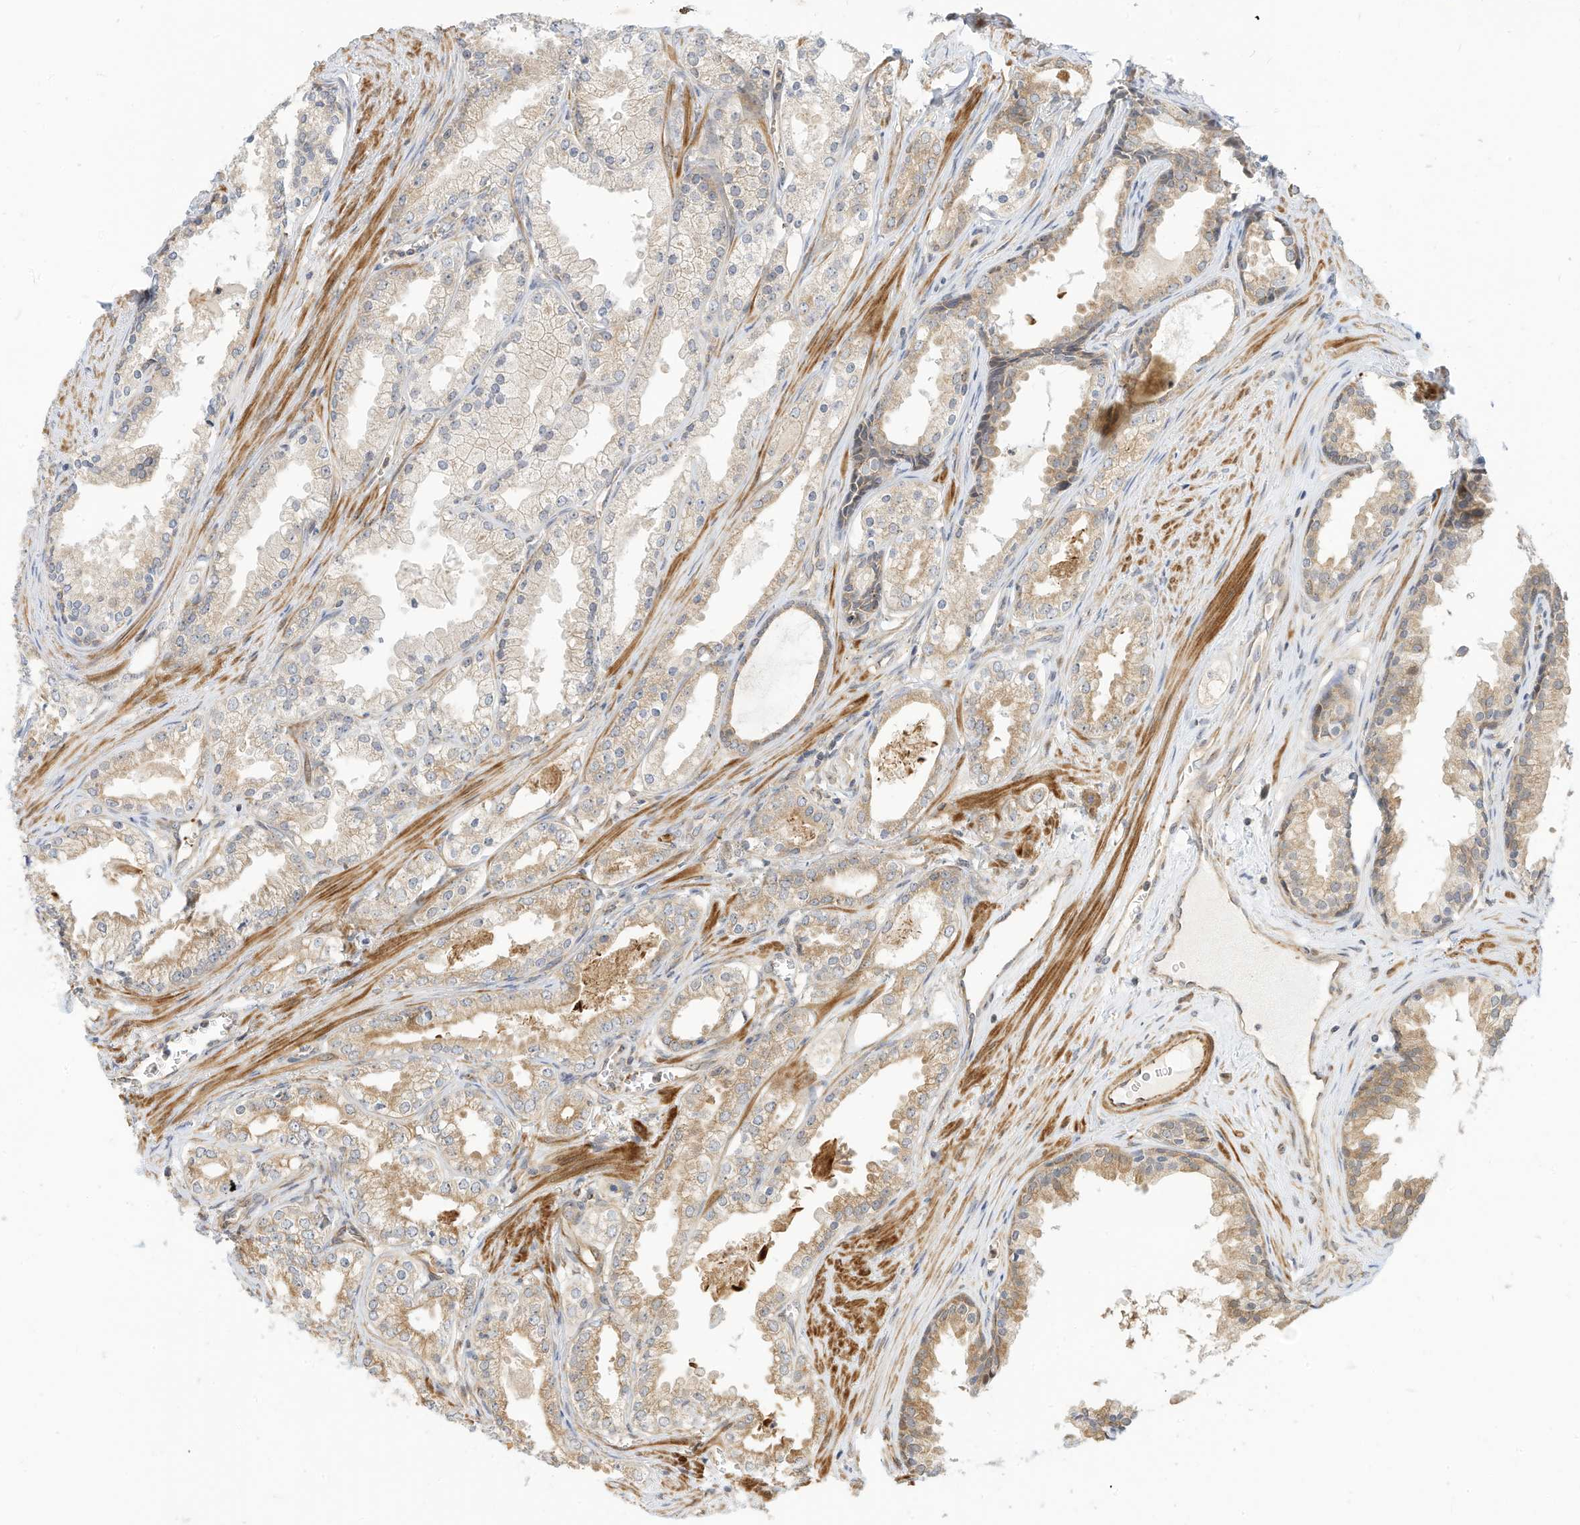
{"staining": {"intensity": "weak", "quantity": "25%-75%", "location": "cytoplasmic/membranous"}, "tissue": "prostate cancer", "cell_type": "Tumor cells", "image_type": "cancer", "snomed": [{"axis": "morphology", "description": "Adenocarcinoma, High grade"}, {"axis": "topography", "description": "Prostate"}], "caption": "About 25%-75% of tumor cells in human adenocarcinoma (high-grade) (prostate) reveal weak cytoplasmic/membranous protein positivity as visualized by brown immunohistochemical staining.", "gene": "OFD1", "patient": {"sex": "male", "age": 68}}